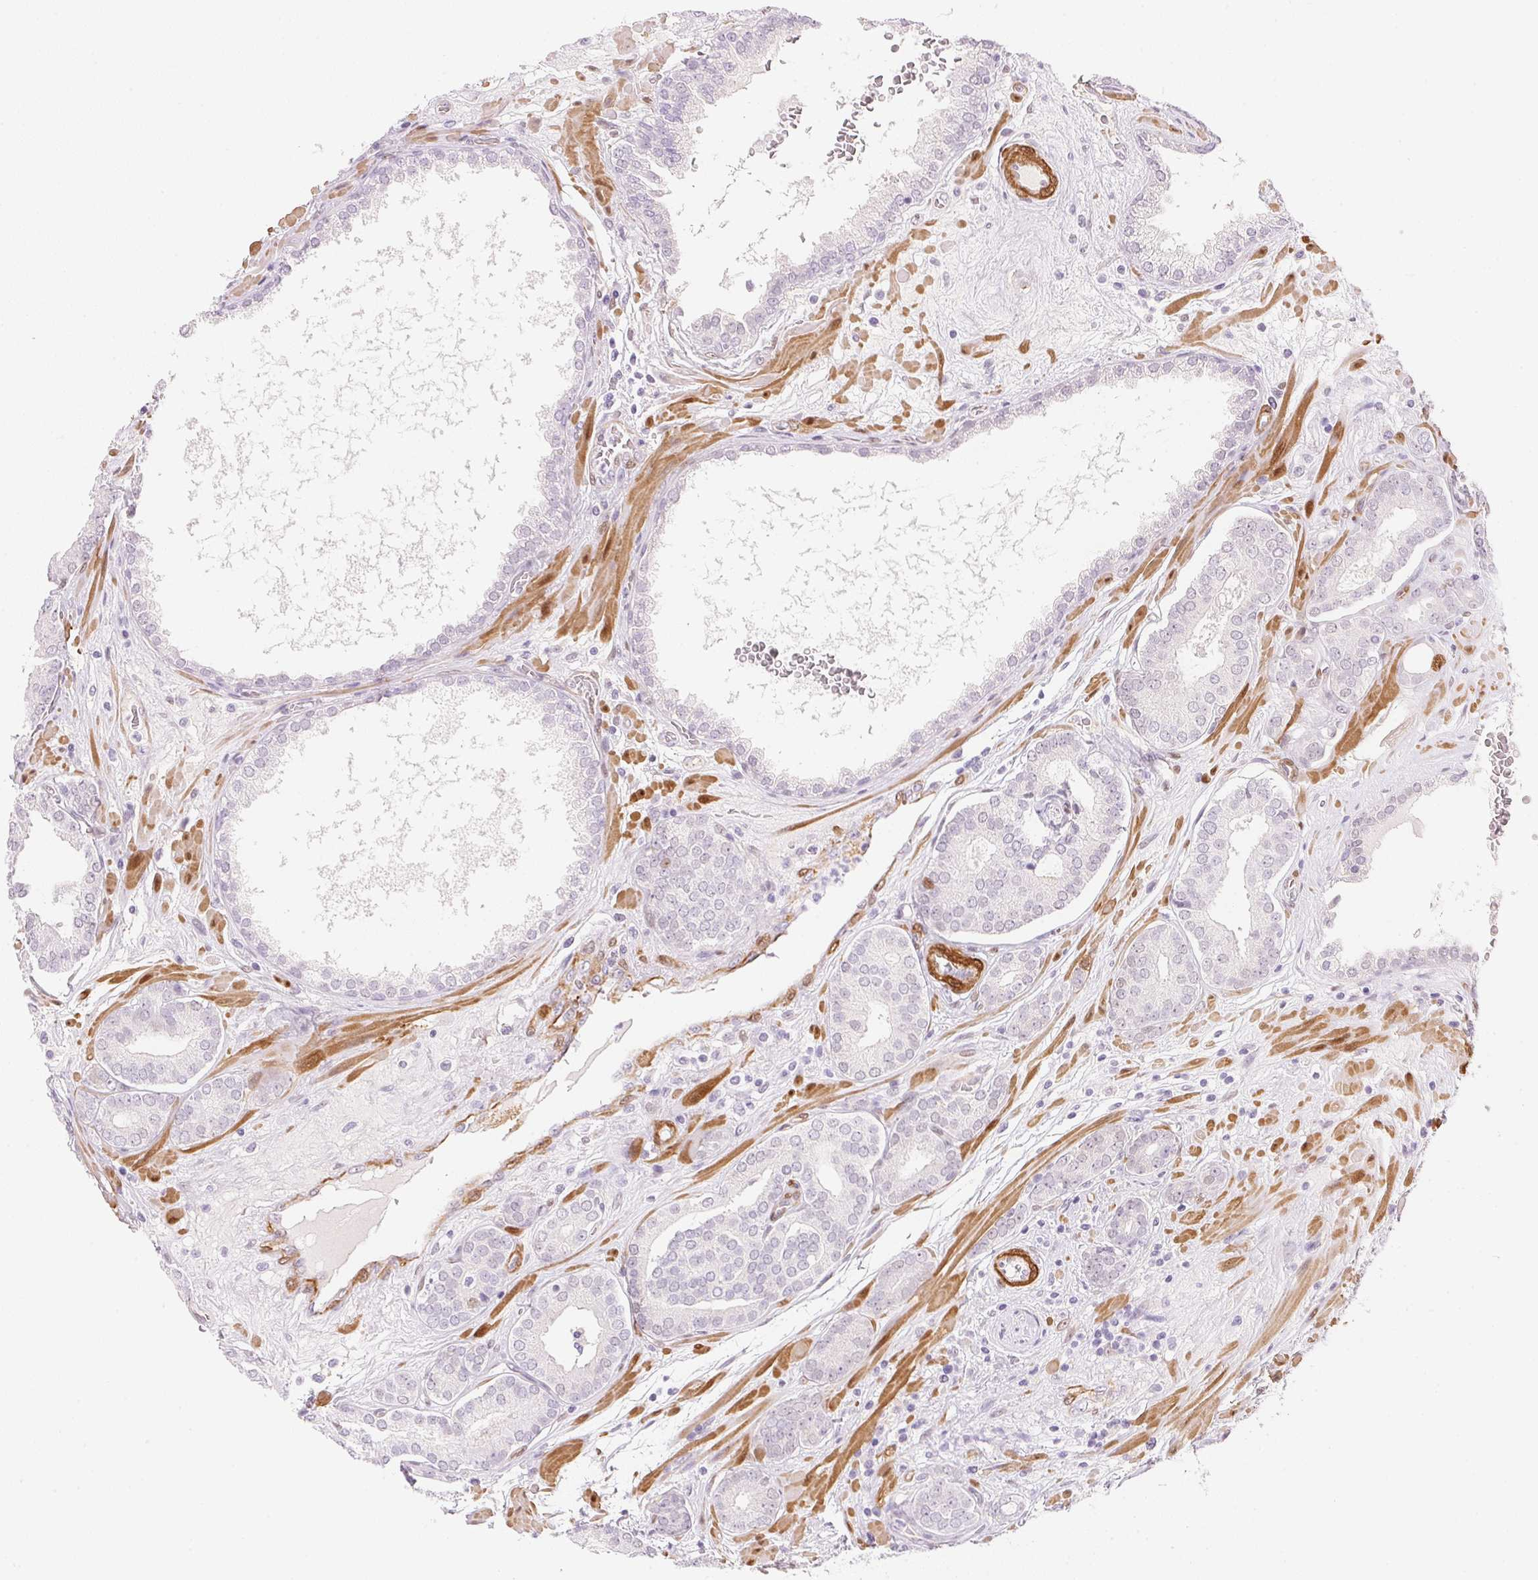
{"staining": {"intensity": "negative", "quantity": "none", "location": "none"}, "tissue": "prostate cancer", "cell_type": "Tumor cells", "image_type": "cancer", "snomed": [{"axis": "morphology", "description": "Adenocarcinoma, High grade"}, {"axis": "topography", "description": "Prostate"}], "caption": "IHC histopathology image of prostate adenocarcinoma (high-grade) stained for a protein (brown), which displays no expression in tumor cells.", "gene": "SMTN", "patient": {"sex": "male", "age": 66}}